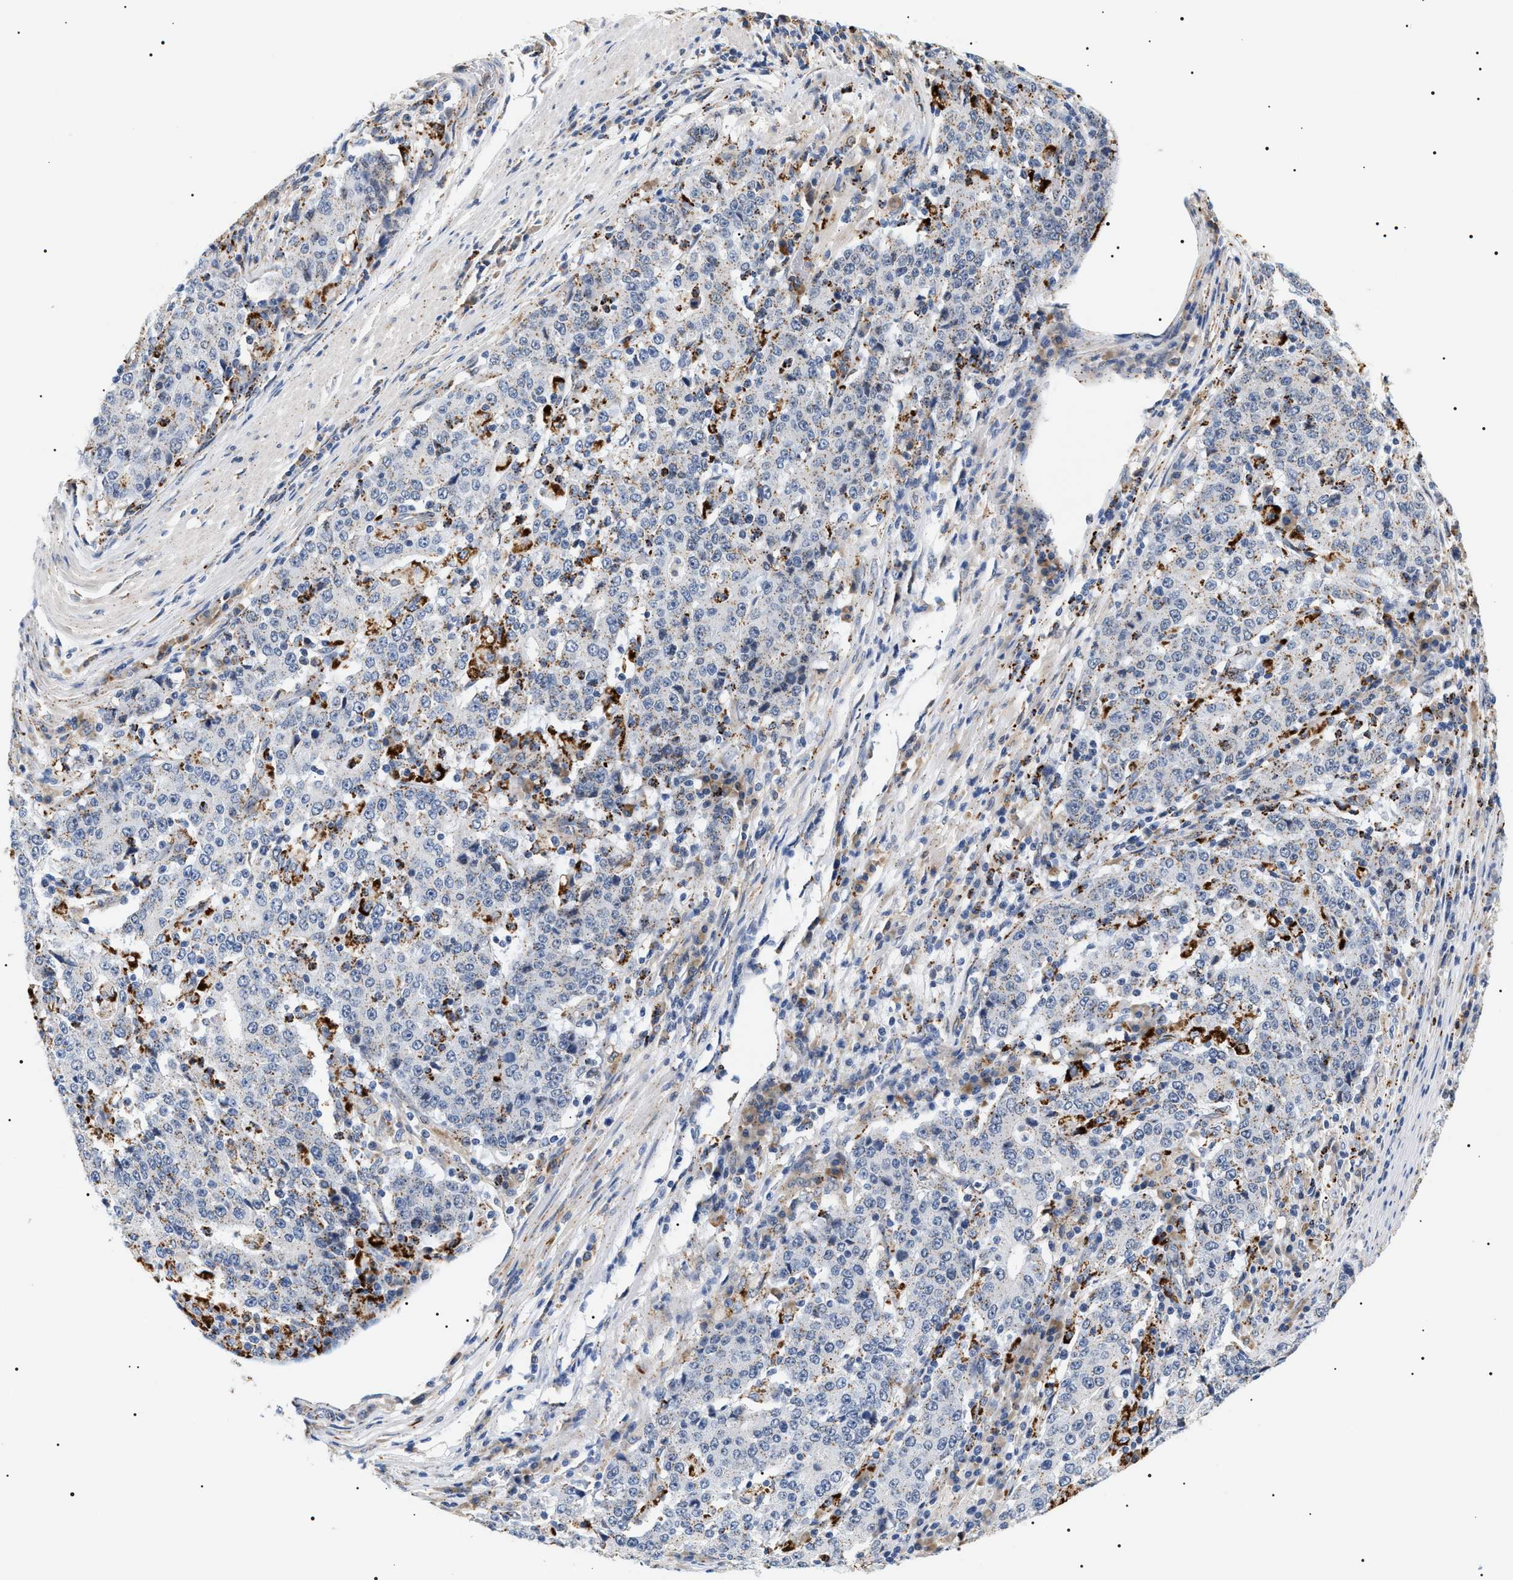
{"staining": {"intensity": "negative", "quantity": "none", "location": "none"}, "tissue": "stomach cancer", "cell_type": "Tumor cells", "image_type": "cancer", "snomed": [{"axis": "morphology", "description": "Adenocarcinoma, NOS"}, {"axis": "topography", "description": "Stomach"}], "caption": "Immunohistochemistry (IHC) of human adenocarcinoma (stomach) reveals no positivity in tumor cells.", "gene": "HSD17B11", "patient": {"sex": "male", "age": 59}}